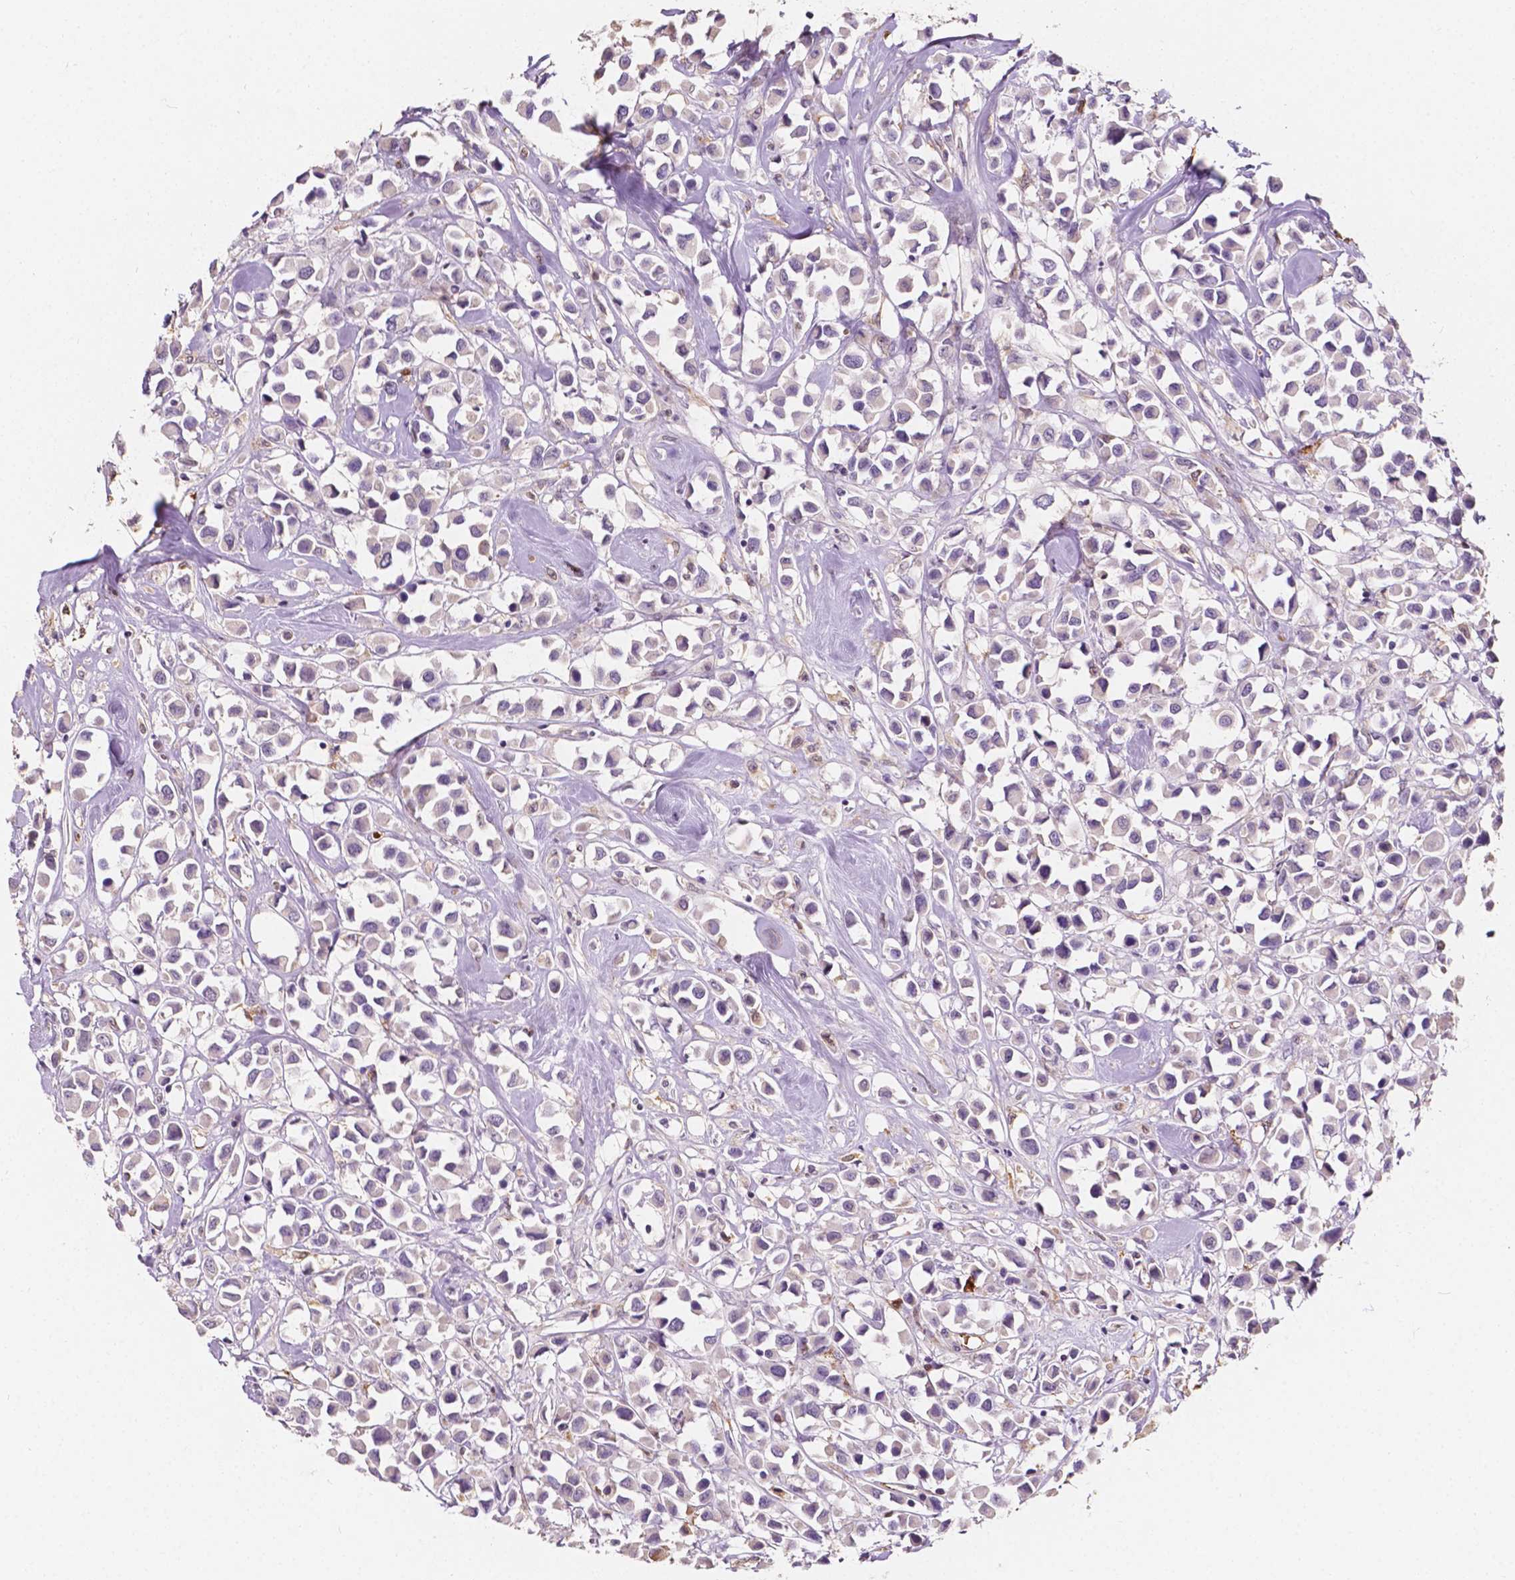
{"staining": {"intensity": "weak", "quantity": "<25%", "location": "cytoplasmic/membranous"}, "tissue": "breast cancer", "cell_type": "Tumor cells", "image_type": "cancer", "snomed": [{"axis": "morphology", "description": "Duct carcinoma"}, {"axis": "topography", "description": "Breast"}], "caption": "Breast cancer stained for a protein using IHC shows no expression tumor cells.", "gene": "SLC22A4", "patient": {"sex": "female", "age": 61}}